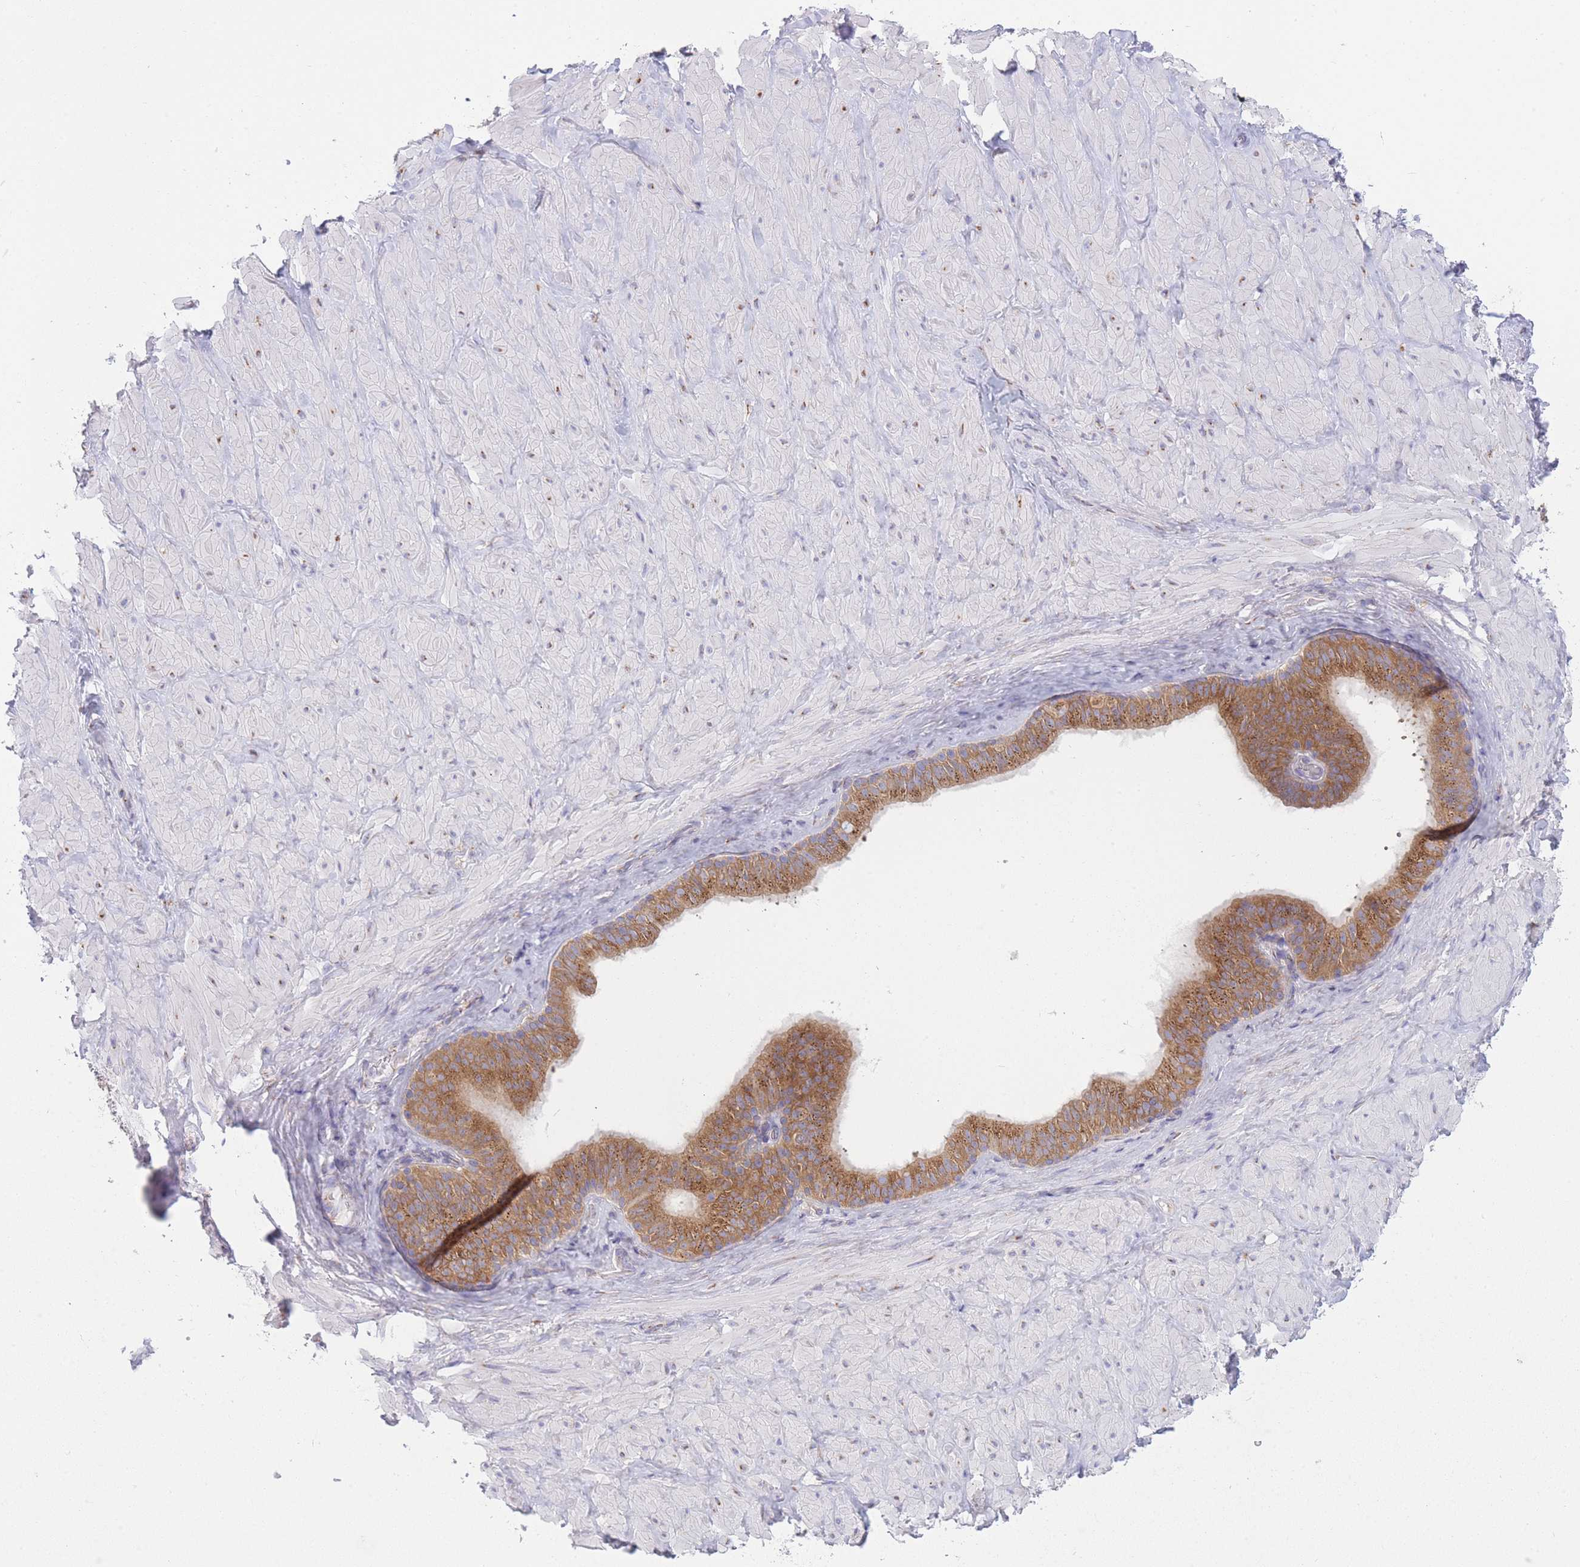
{"staining": {"intensity": "negative", "quantity": "none", "location": "none"}, "tissue": "soft tissue", "cell_type": "Chondrocytes", "image_type": "normal", "snomed": [{"axis": "morphology", "description": "Normal tissue, NOS"}, {"axis": "topography", "description": "Soft tissue"}, {"axis": "topography", "description": "Vascular tissue"}], "caption": "IHC image of unremarkable human soft tissue stained for a protein (brown), which shows no positivity in chondrocytes.", "gene": "COPG1", "patient": {"sex": "male", "age": 41}}